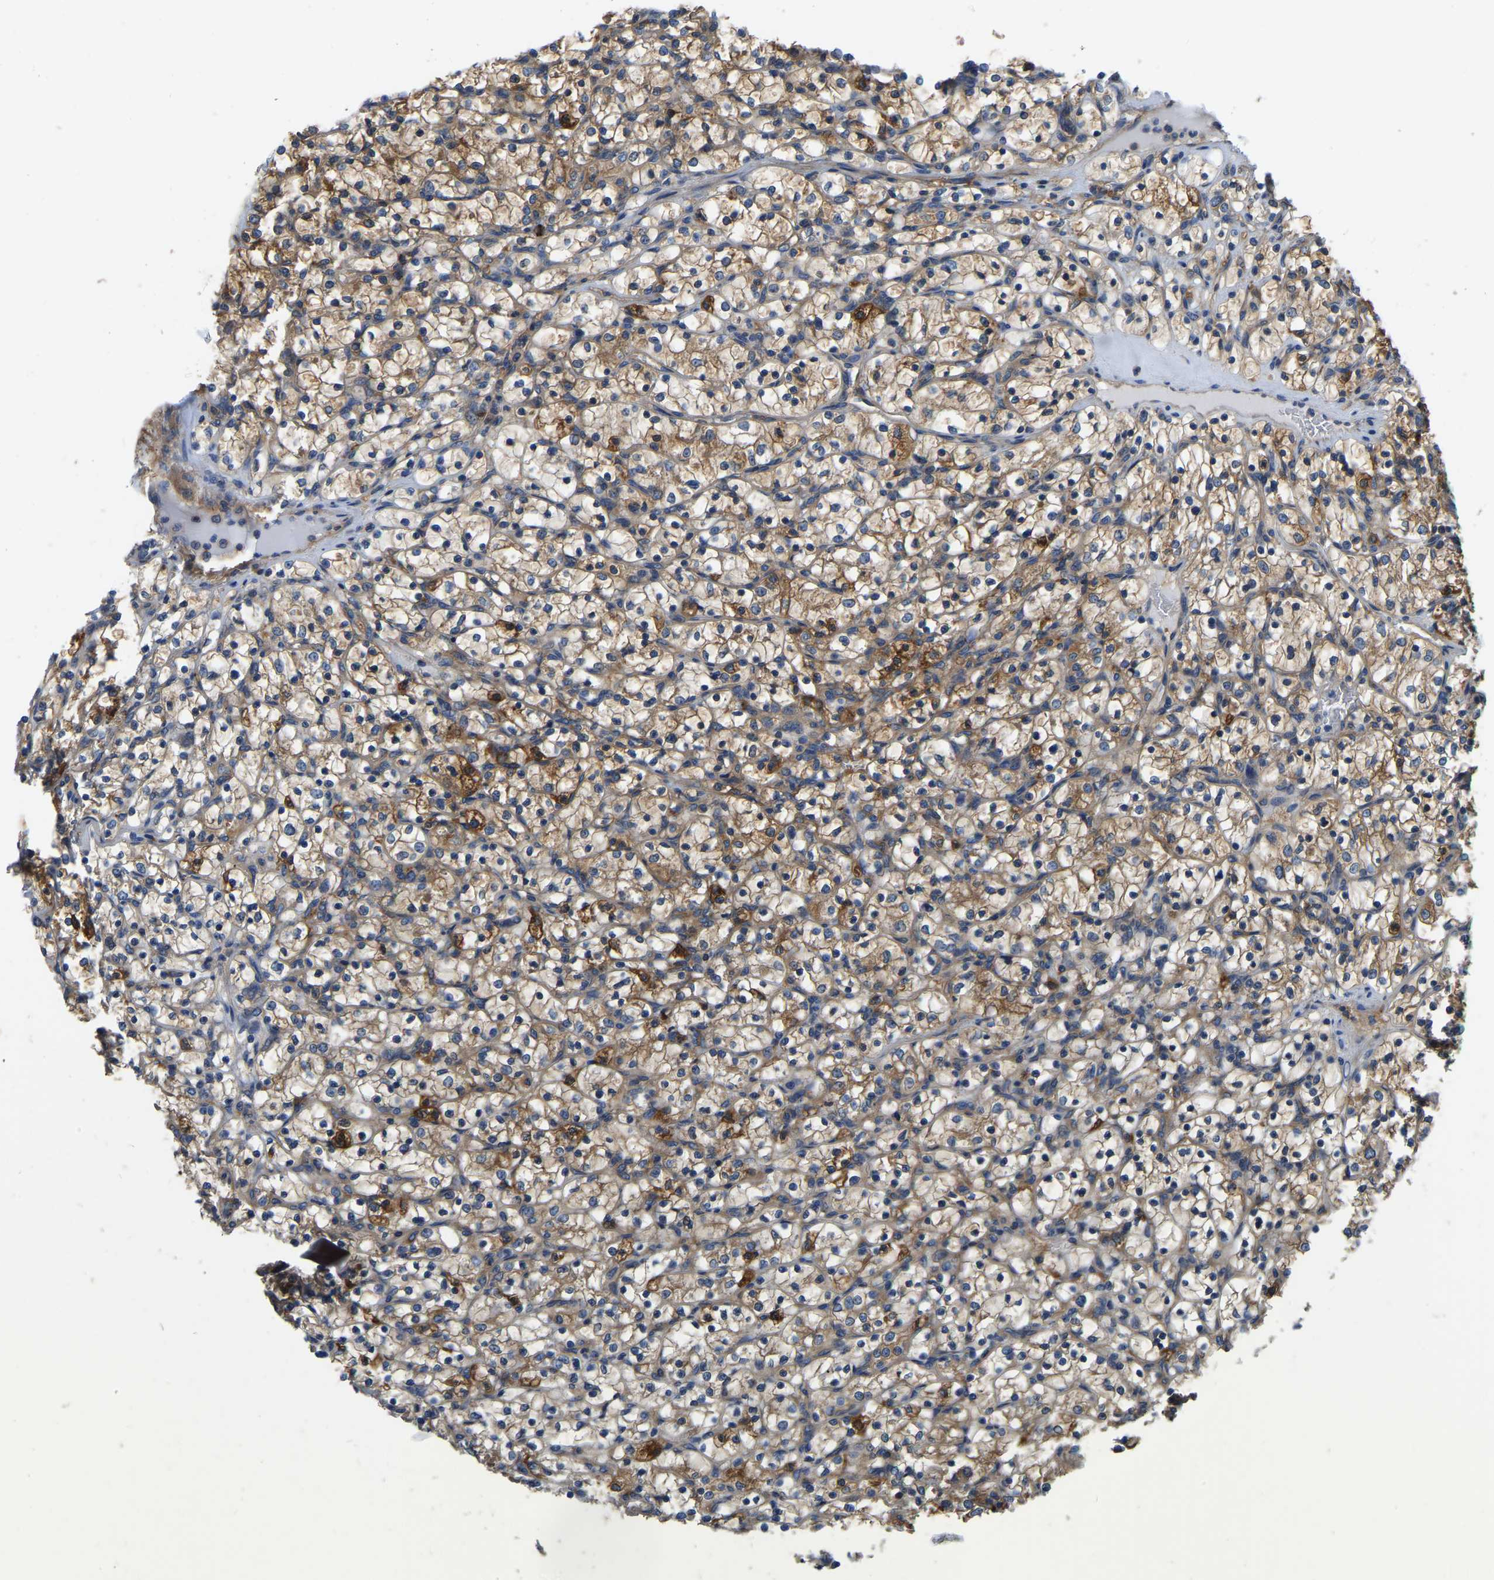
{"staining": {"intensity": "moderate", "quantity": ">75%", "location": "cytoplasmic/membranous"}, "tissue": "renal cancer", "cell_type": "Tumor cells", "image_type": "cancer", "snomed": [{"axis": "morphology", "description": "Adenocarcinoma, NOS"}, {"axis": "topography", "description": "Kidney"}], "caption": "Tumor cells display medium levels of moderate cytoplasmic/membranous staining in approximately >75% of cells in human renal cancer. (brown staining indicates protein expression, while blue staining denotes nuclei).", "gene": "GARS1", "patient": {"sex": "female", "age": 69}}